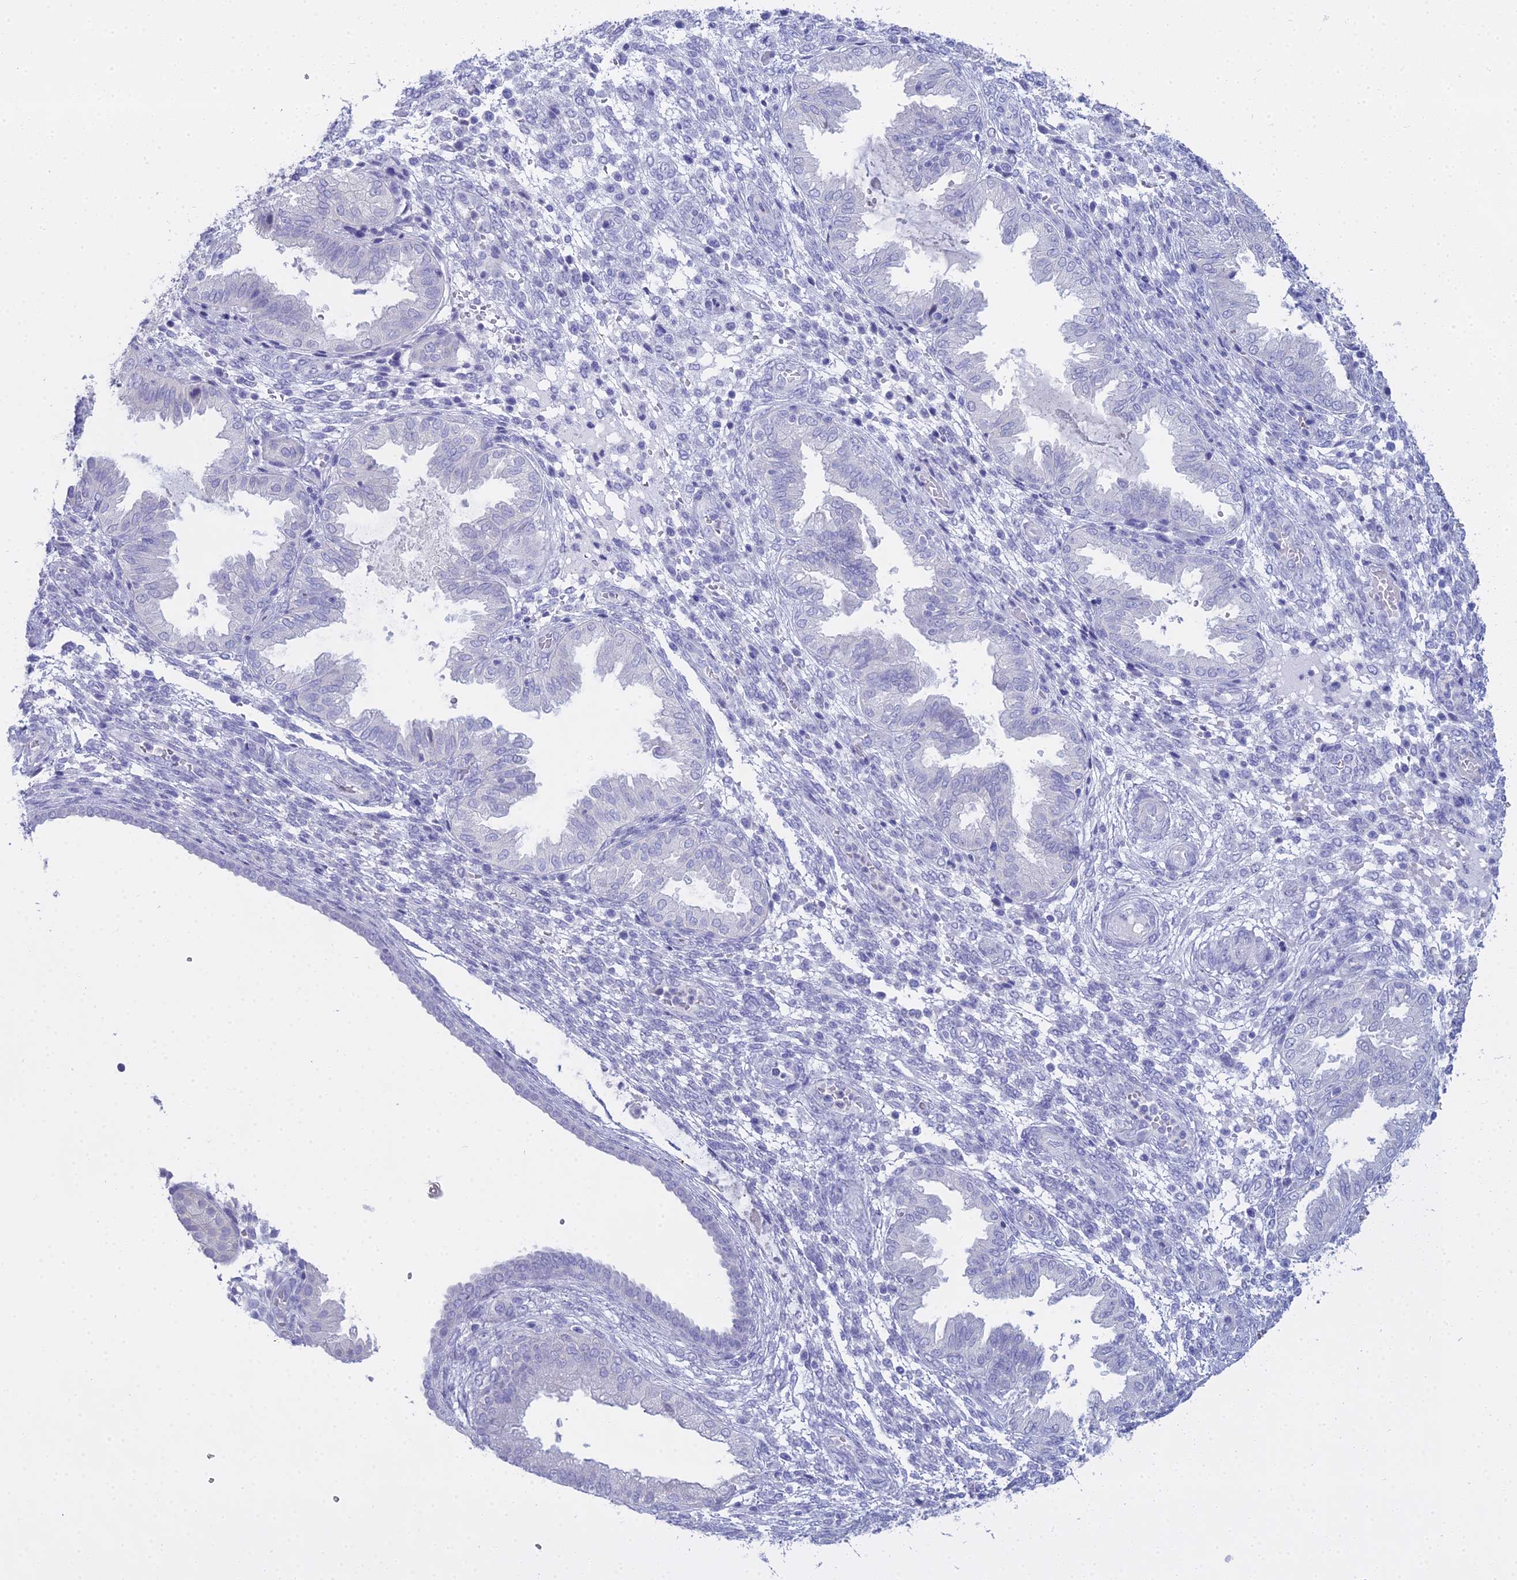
{"staining": {"intensity": "negative", "quantity": "none", "location": "none"}, "tissue": "endometrium", "cell_type": "Cells in endometrial stroma", "image_type": "normal", "snomed": [{"axis": "morphology", "description": "Normal tissue, NOS"}, {"axis": "topography", "description": "Endometrium"}], "caption": "Immunohistochemistry (IHC) micrograph of benign endometrium: endometrium stained with DAB (3,3'-diaminobenzidine) demonstrates no significant protein expression in cells in endometrial stroma.", "gene": "S100A7", "patient": {"sex": "female", "age": 33}}